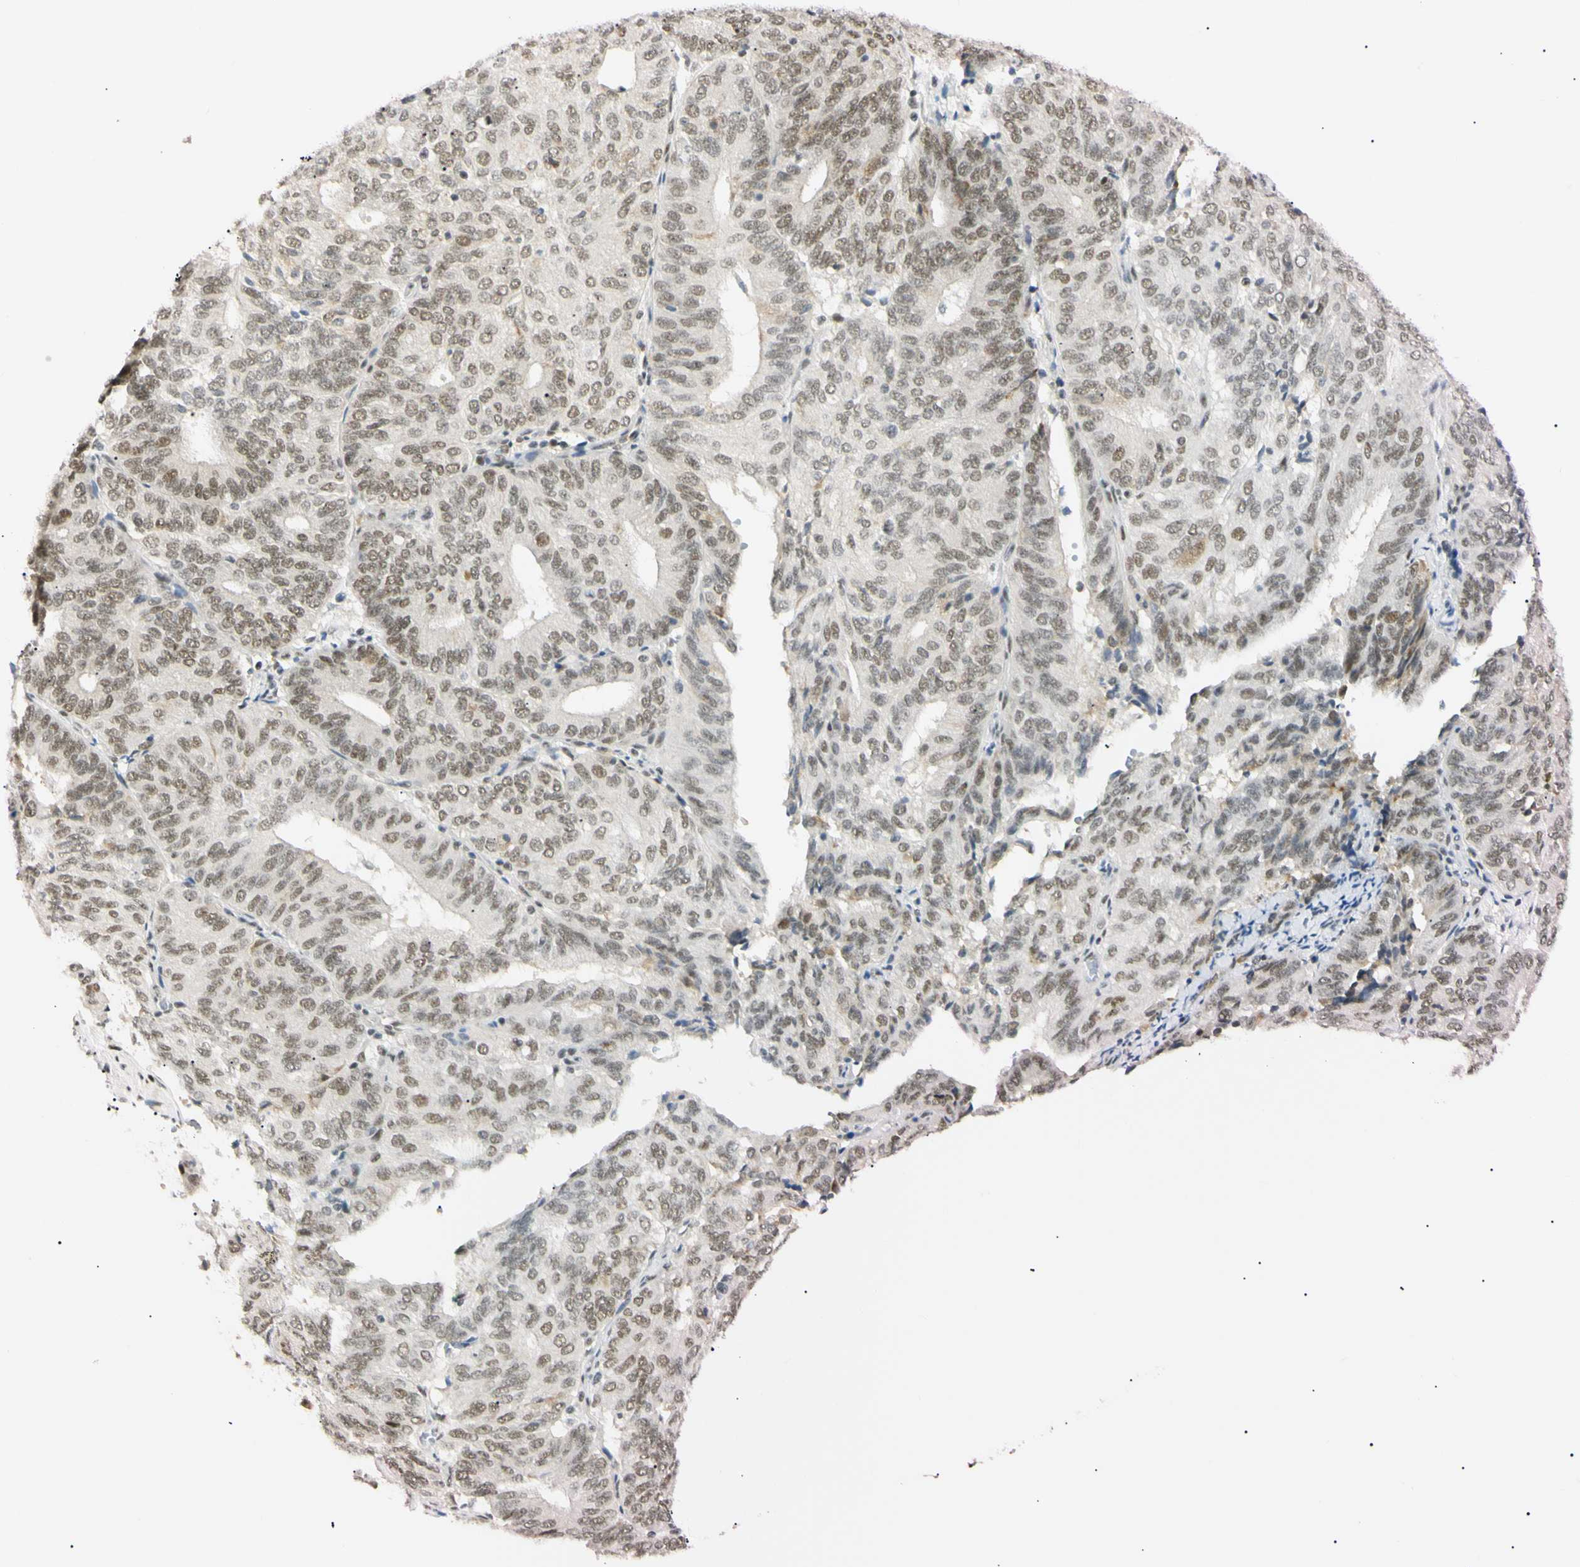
{"staining": {"intensity": "moderate", "quantity": ">75%", "location": "nuclear"}, "tissue": "endometrial cancer", "cell_type": "Tumor cells", "image_type": "cancer", "snomed": [{"axis": "morphology", "description": "Adenocarcinoma, NOS"}, {"axis": "topography", "description": "Uterus"}], "caption": "Brown immunohistochemical staining in endometrial cancer exhibits moderate nuclear staining in about >75% of tumor cells.", "gene": "ZNF134", "patient": {"sex": "female", "age": 60}}